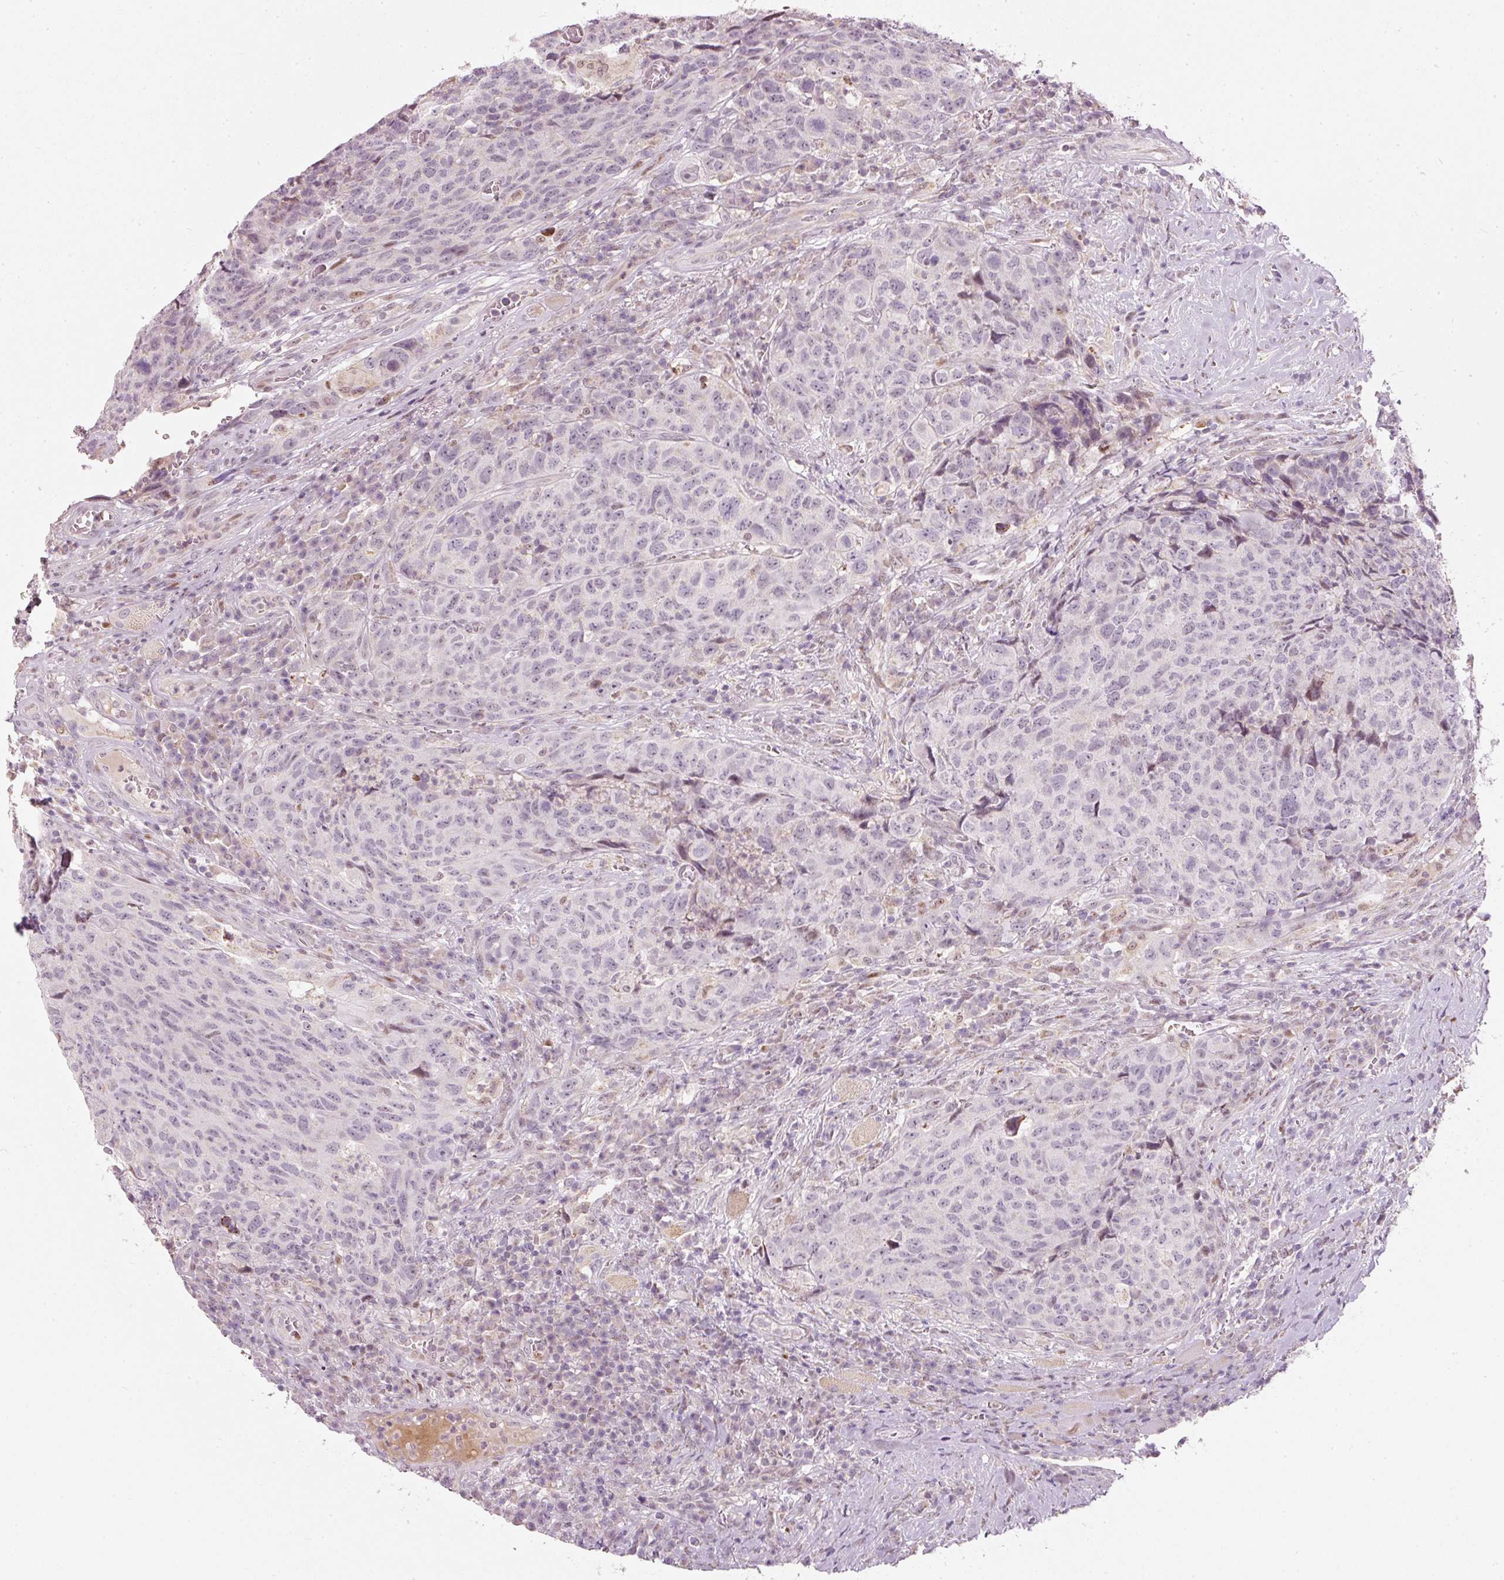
{"staining": {"intensity": "negative", "quantity": "none", "location": "none"}, "tissue": "head and neck cancer", "cell_type": "Tumor cells", "image_type": "cancer", "snomed": [{"axis": "morphology", "description": "Squamous cell carcinoma, NOS"}, {"axis": "topography", "description": "Head-Neck"}], "caption": "Immunohistochemistry histopathology image of neoplastic tissue: human head and neck cancer (squamous cell carcinoma) stained with DAB (3,3'-diaminobenzidine) exhibits no significant protein positivity in tumor cells.", "gene": "RNF39", "patient": {"sex": "male", "age": 66}}